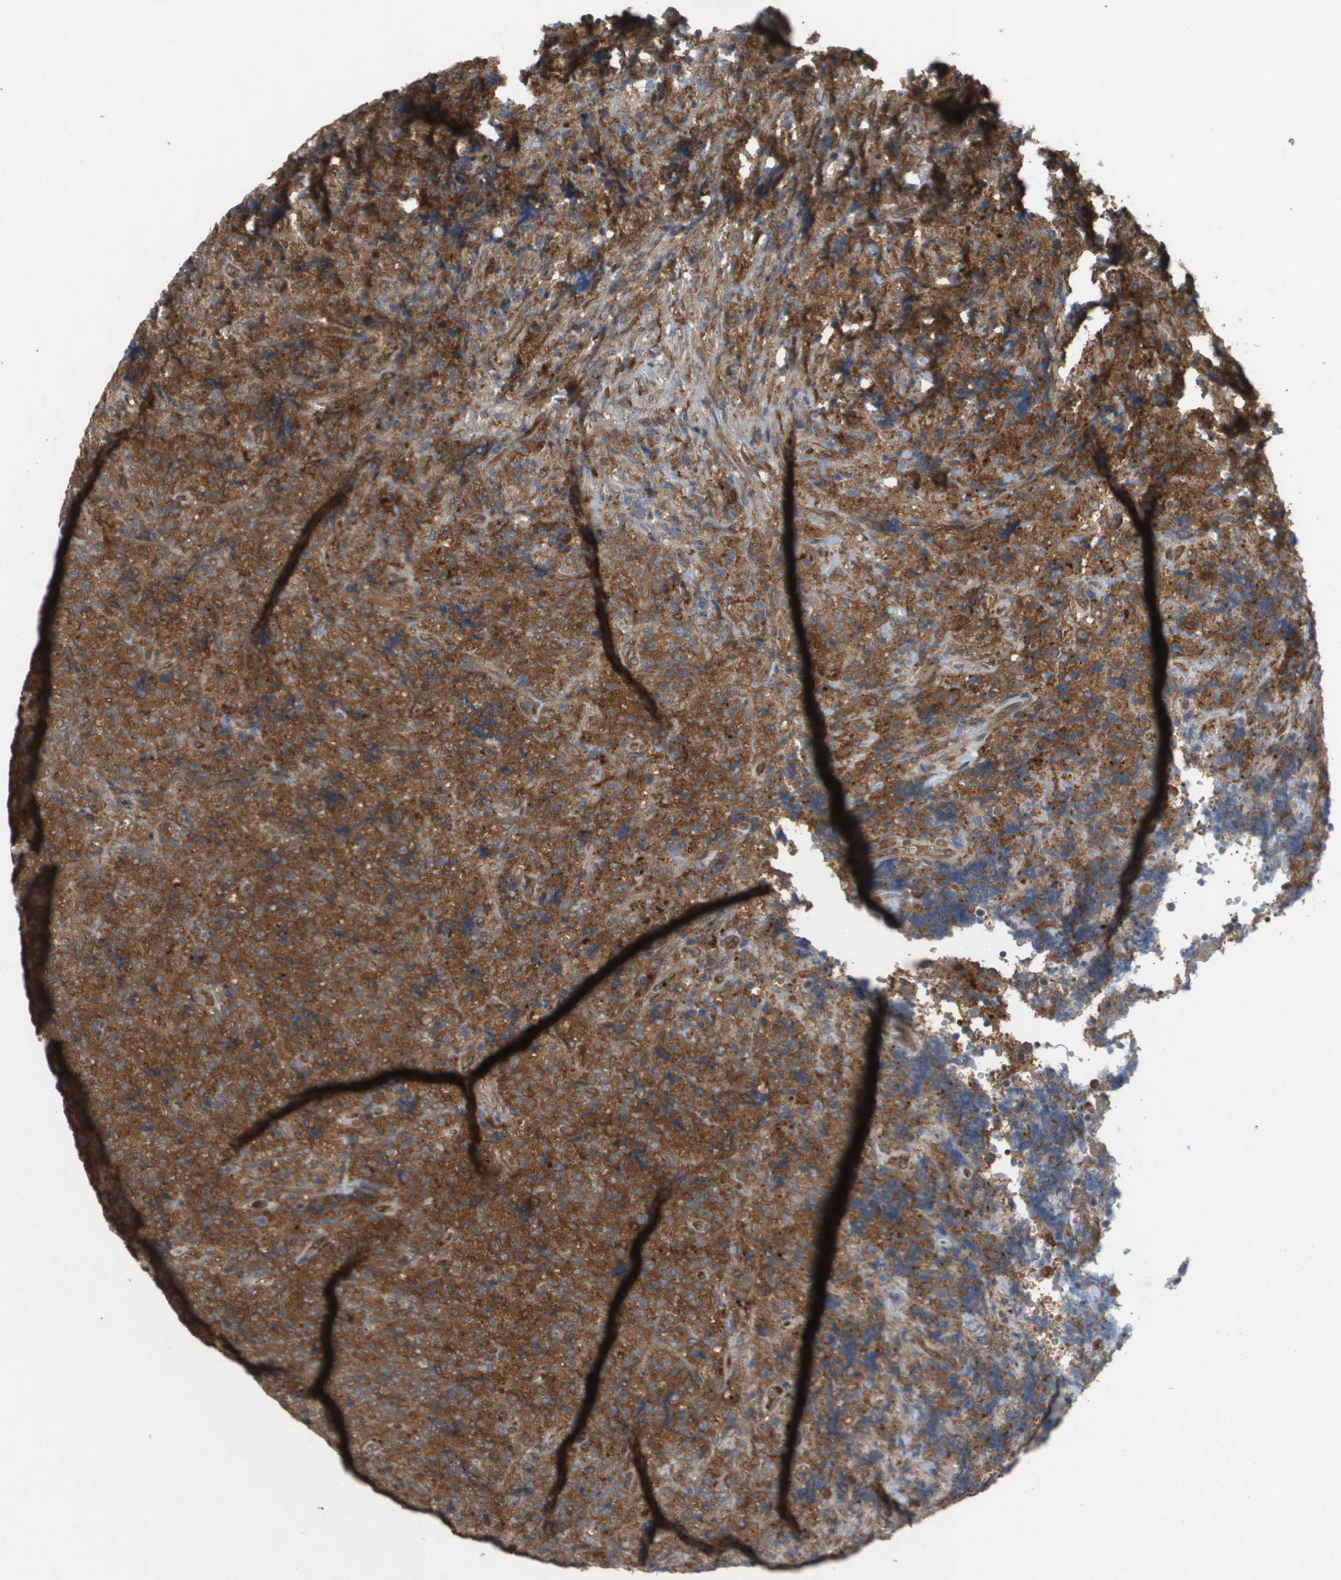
{"staining": {"intensity": "strong", "quantity": ">75%", "location": "cytoplasmic/membranous"}, "tissue": "lymphoma", "cell_type": "Tumor cells", "image_type": "cancer", "snomed": [{"axis": "morphology", "description": "Malignant lymphoma, non-Hodgkin's type, High grade"}, {"axis": "topography", "description": "Tonsil"}], "caption": "A high amount of strong cytoplasmic/membranous expression is present in about >75% of tumor cells in lymphoma tissue.", "gene": "PALD1", "patient": {"sex": "female", "age": 36}}